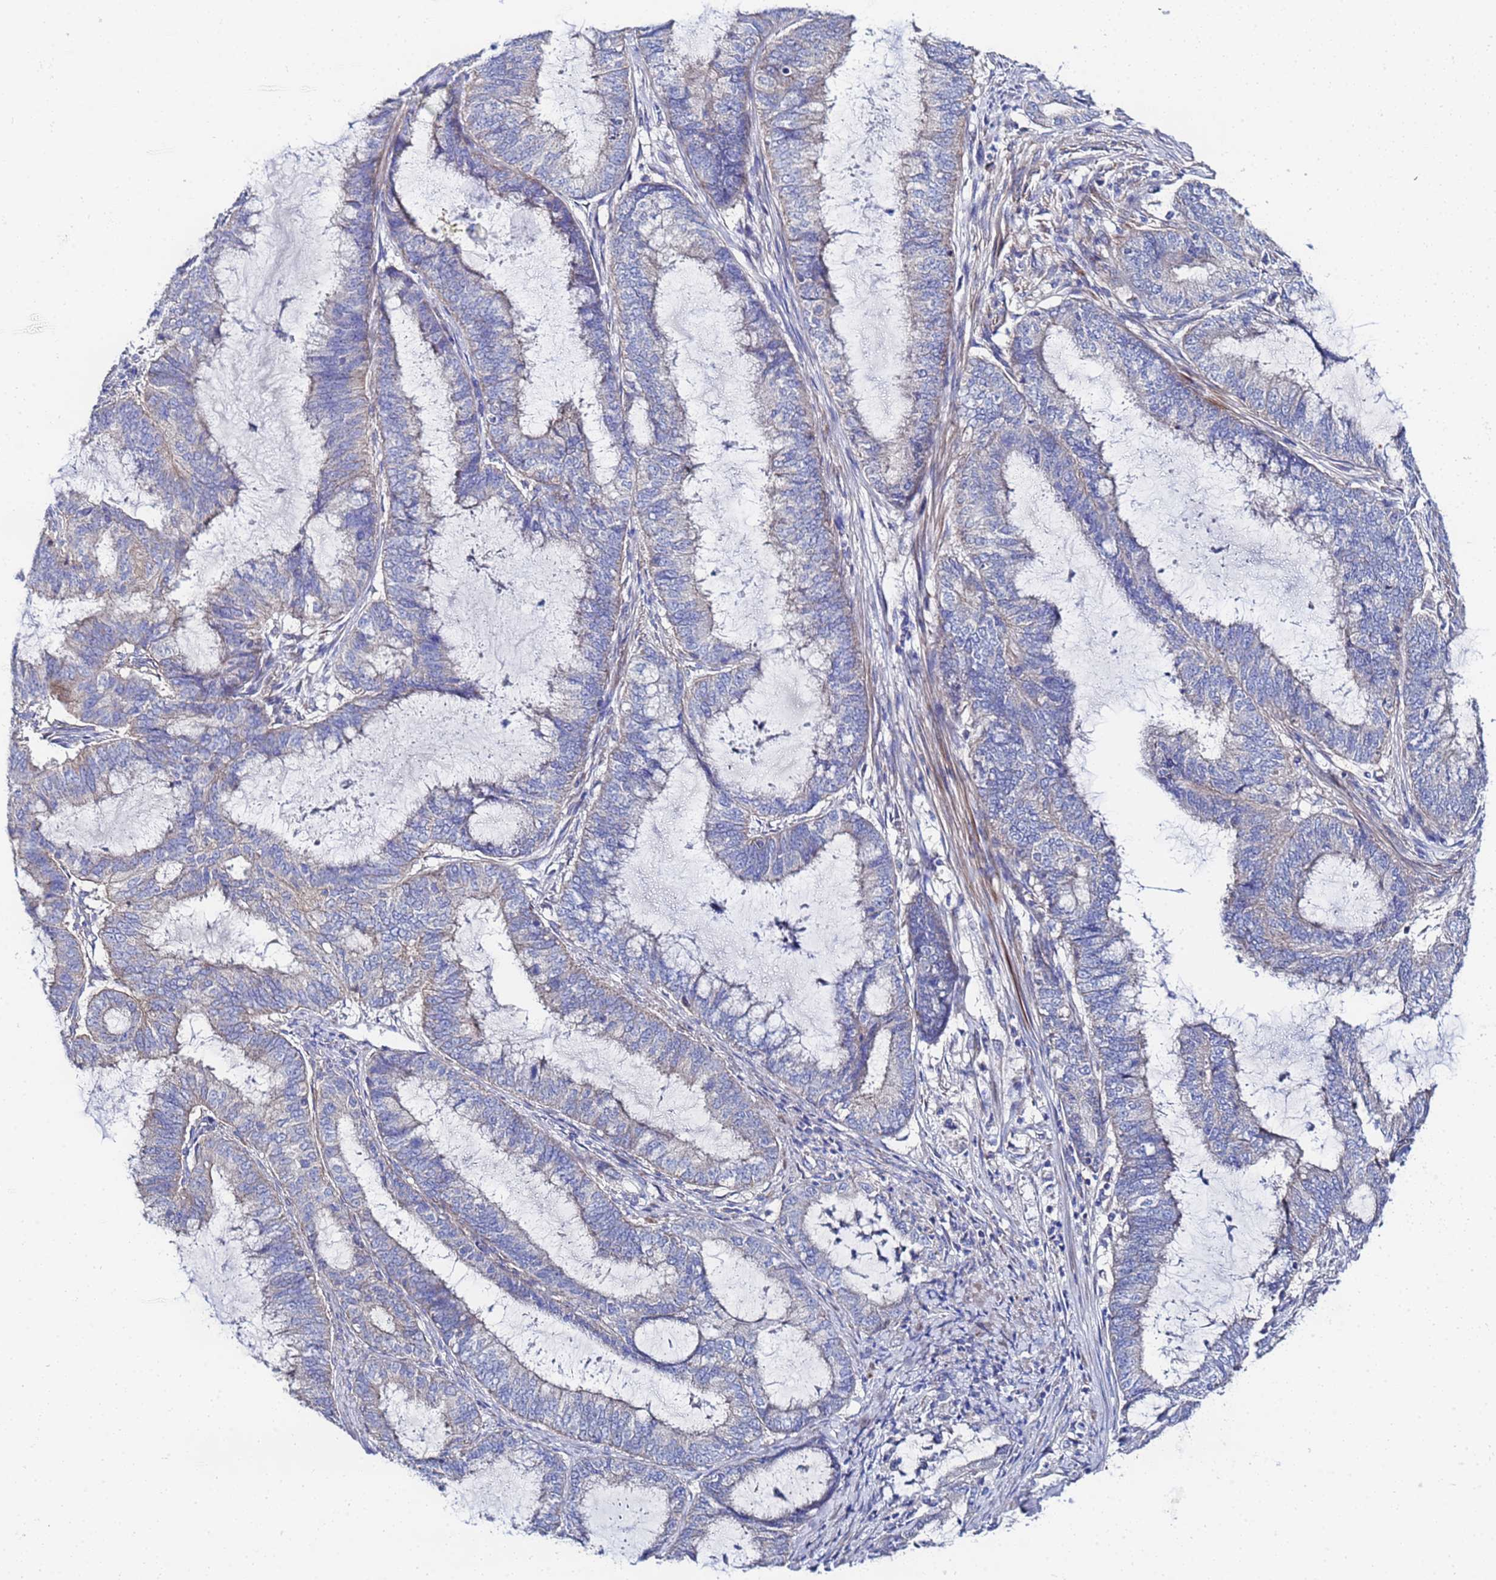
{"staining": {"intensity": "moderate", "quantity": "<25%", "location": "cytoplasmic/membranous"}, "tissue": "endometrial cancer", "cell_type": "Tumor cells", "image_type": "cancer", "snomed": [{"axis": "morphology", "description": "Adenocarcinoma, NOS"}, {"axis": "topography", "description": "Endometrium"}], "caption": "A brown stain shows moderate cytoplasmic/membranous expression of a protein in endometrial cancer tumor cells.", "gene": "FAHD2A", "patient": {"sex": "female", "age": 51}}